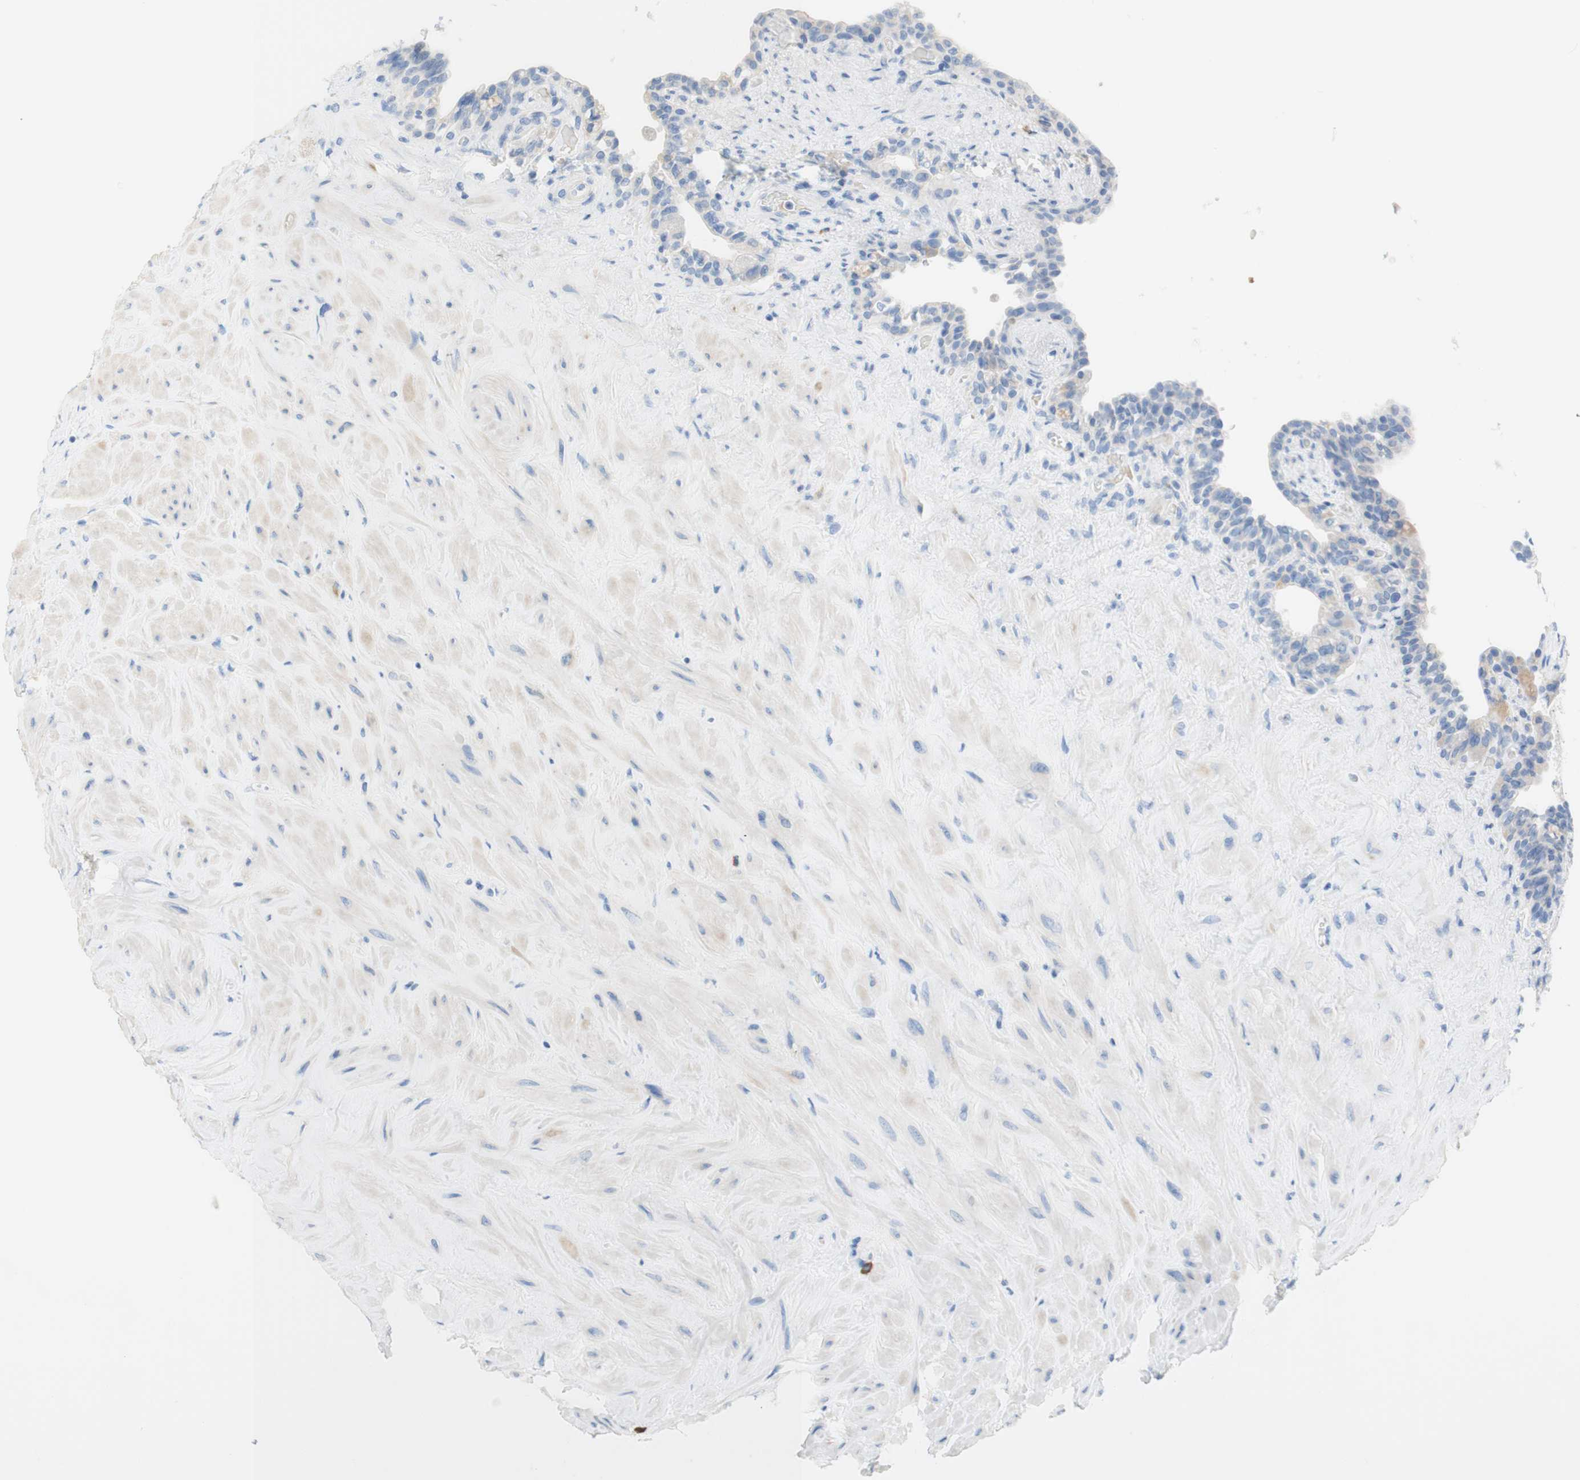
{"staining": {"intensity": "negative", "quantity": "none", "location": "none"}, "tissue": "seminal vesicle", "cell_type": "Glandular cells", "image_type": "normal", "snomed": [{"axis": "morphology", "description": "Normal tissue, NOS"}, {"axis": "topography", "description": "Seminal veicle"}], "caption": "Immunohistochemistry image of benign seminal vesicle: human seminal vesicle stained with DAB (3,3'-diaminobenzidine) exhibits no significant protein expression in glandular cells.", "gene": "CEACAM1", "patient": {"sex": "male", "age": 63}}